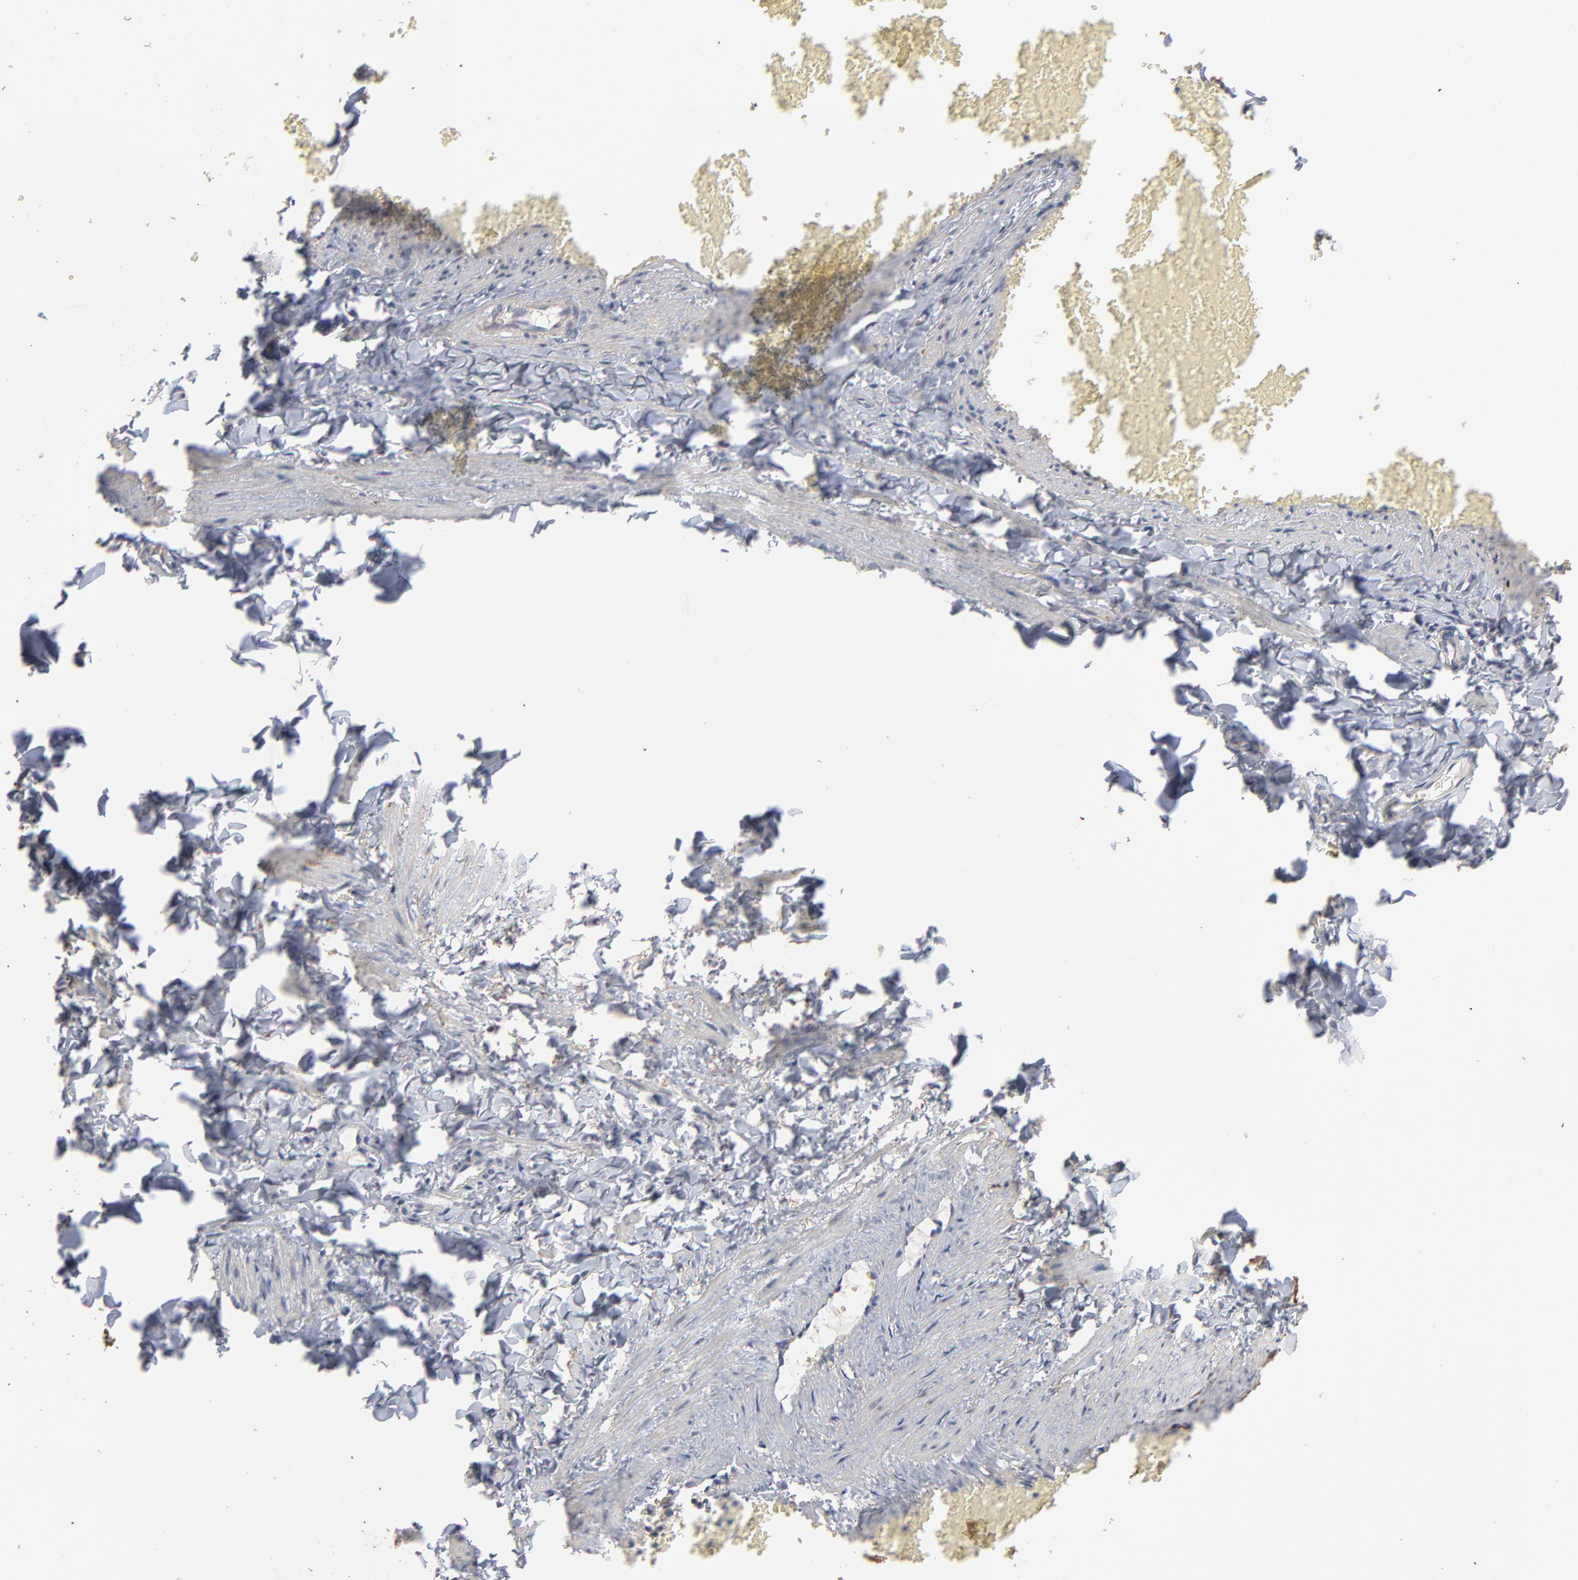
{"staining": {"intensity": "weak", "quantity": "<25%", "location": "cytoplasmic/membranous"}, "tissue": "adipose tissue", "cell_type": "Adipocytes", "image_type": "normal", "snomed": [{"axis": "morphology", "description": "Normal tissue, NOS"}, {"axis": "topography", "description": "Vascular tissue"}], "caption": "High power microscopy histopathology image of an immunohistochemistry (IHC) histopathology image of benign adipose tissue, revealing no significant expression in adipocytes.", "gene": "NFKBIA", "patient": {"sex": "male", "age": 41}}